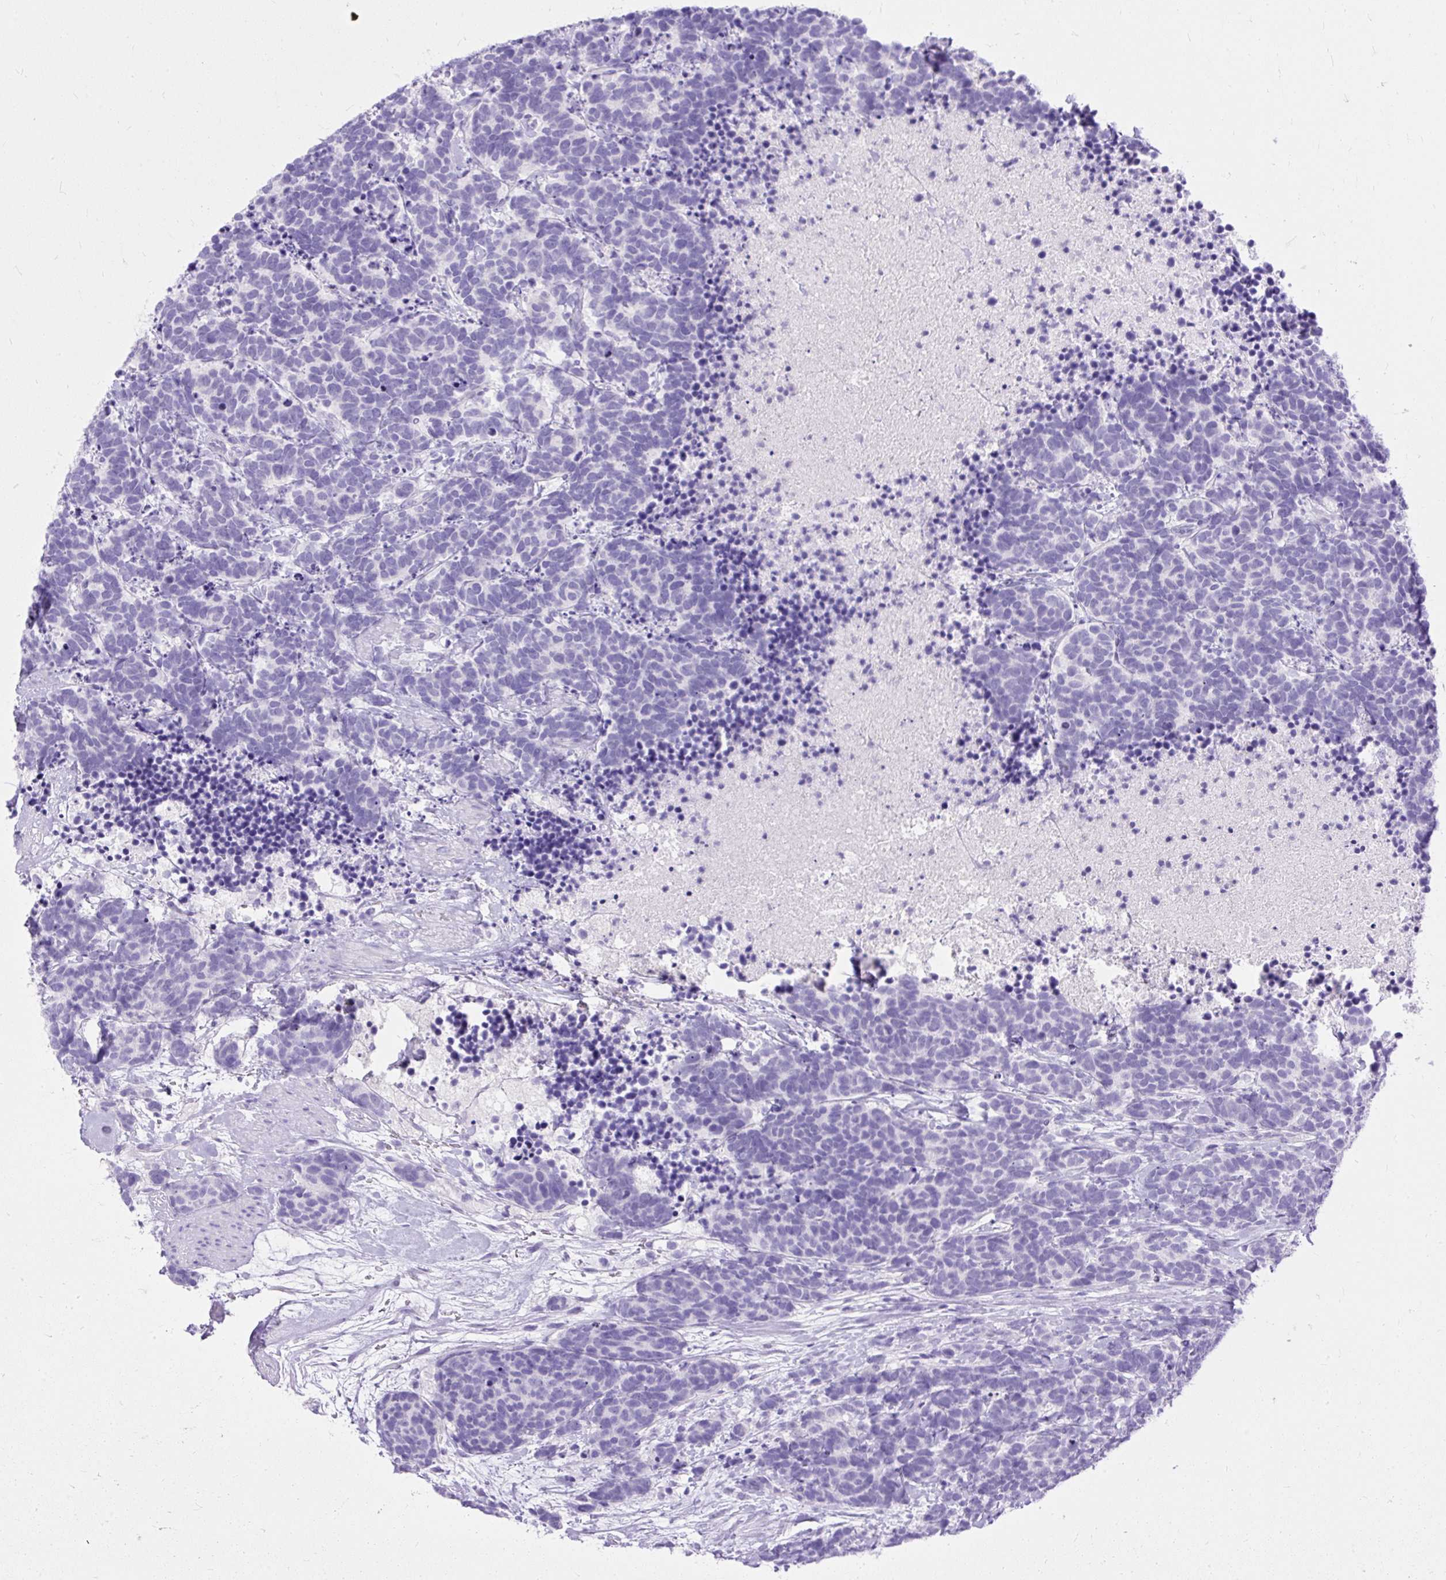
{"staining": {"intensity": "negative", "quantity": "none", "location": "none"}, "tissue": "carcinoid", "cell_type": "Tumor cells", "image_type": "cancer", "snomed": [{"axis": "morphology", "description": "Carcinoma, NOS"}, {"axis": "morphology", "description": "Carcinoid, malignant, NOS"}, {"axis": "topography", "description": "Prostate"}], "caption": "Human carcinoid stained for a protein using IHC reveals no staining in tumor cells.", "gene": "HEY1", "patient": {"sex": "male", "age": 57}}